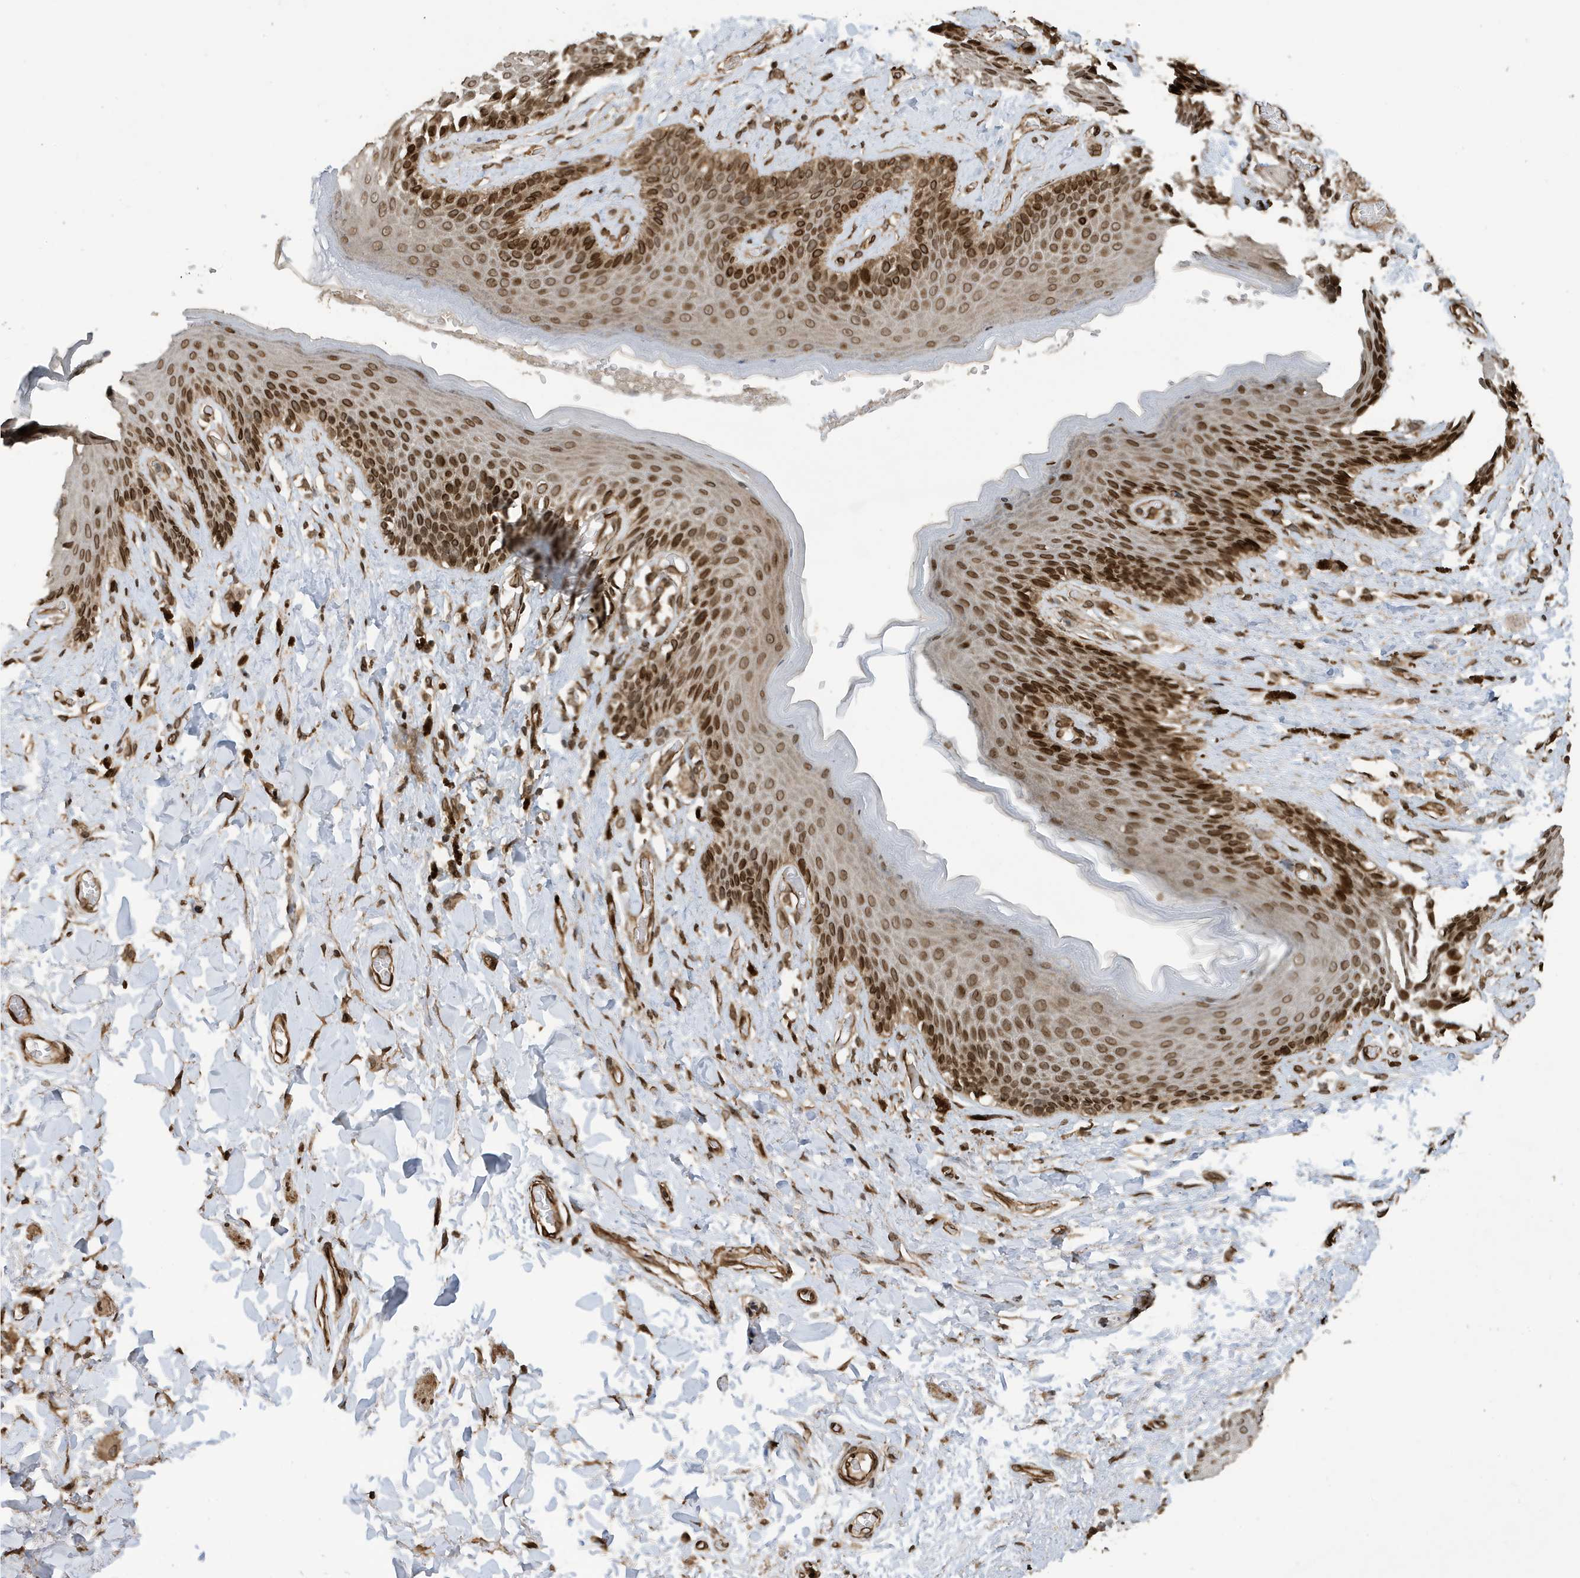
{"staining": {"intensity": "moderate", "quantity": ">75%", "location": "nuclear"}, "tissue": "skin", "cell_type": "Epidermal cells", "image_type": "normal", "snomed": [{"axis": "morphology", "description": "Normal tissue, NOS"}, {"axis": "topography", "description": "Anal"}], "caption": "Epidermal cells demonstrate medium levels of moderate nuclear positivity in approximately >75% of cells in normal human skin.", "gene": "DUSP18", "patient": {"sex": "female", "age": 78}}